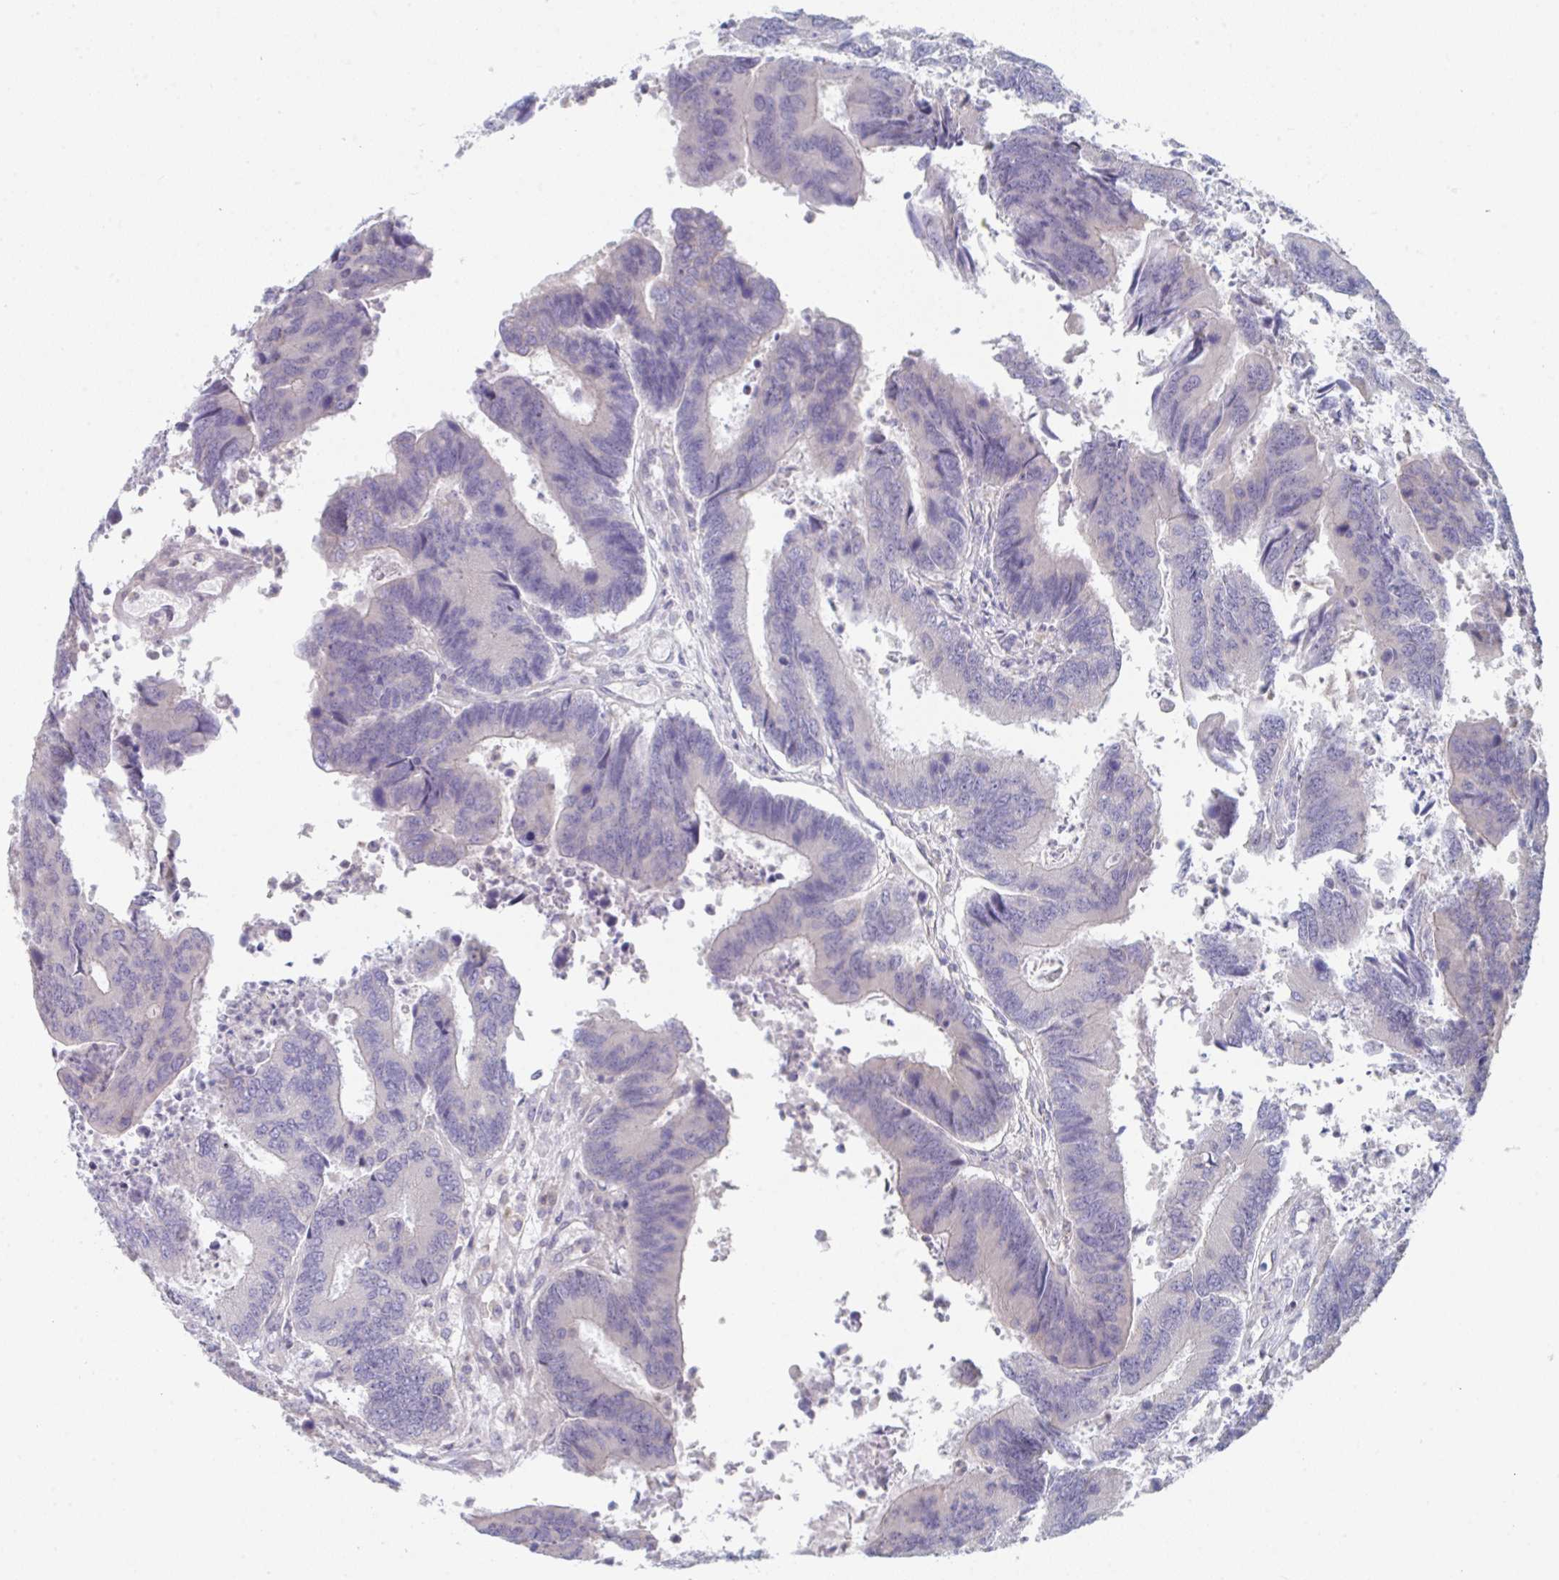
{"staining": {"intensity": "negative", "quantity": "none", "location": "none"}, "tissue": "colorectal cancer", "cell_type": "Tumor cells", "image_type": "cancer", "snomed": [{"axis": "morphology", "description": "Adenocarcinoma, NOS"}, {"axis": "topography", "description": "Colon"}], "caption": "Tumor cells show no significant staining in adenocarcinoma (colorectal). (Brightfield microscopy of DAB (3,3'-diaminobenzidine) IHC at high magnification).", "gene": "PTPRD", "patient": {"sex": "female", "age": 67}}